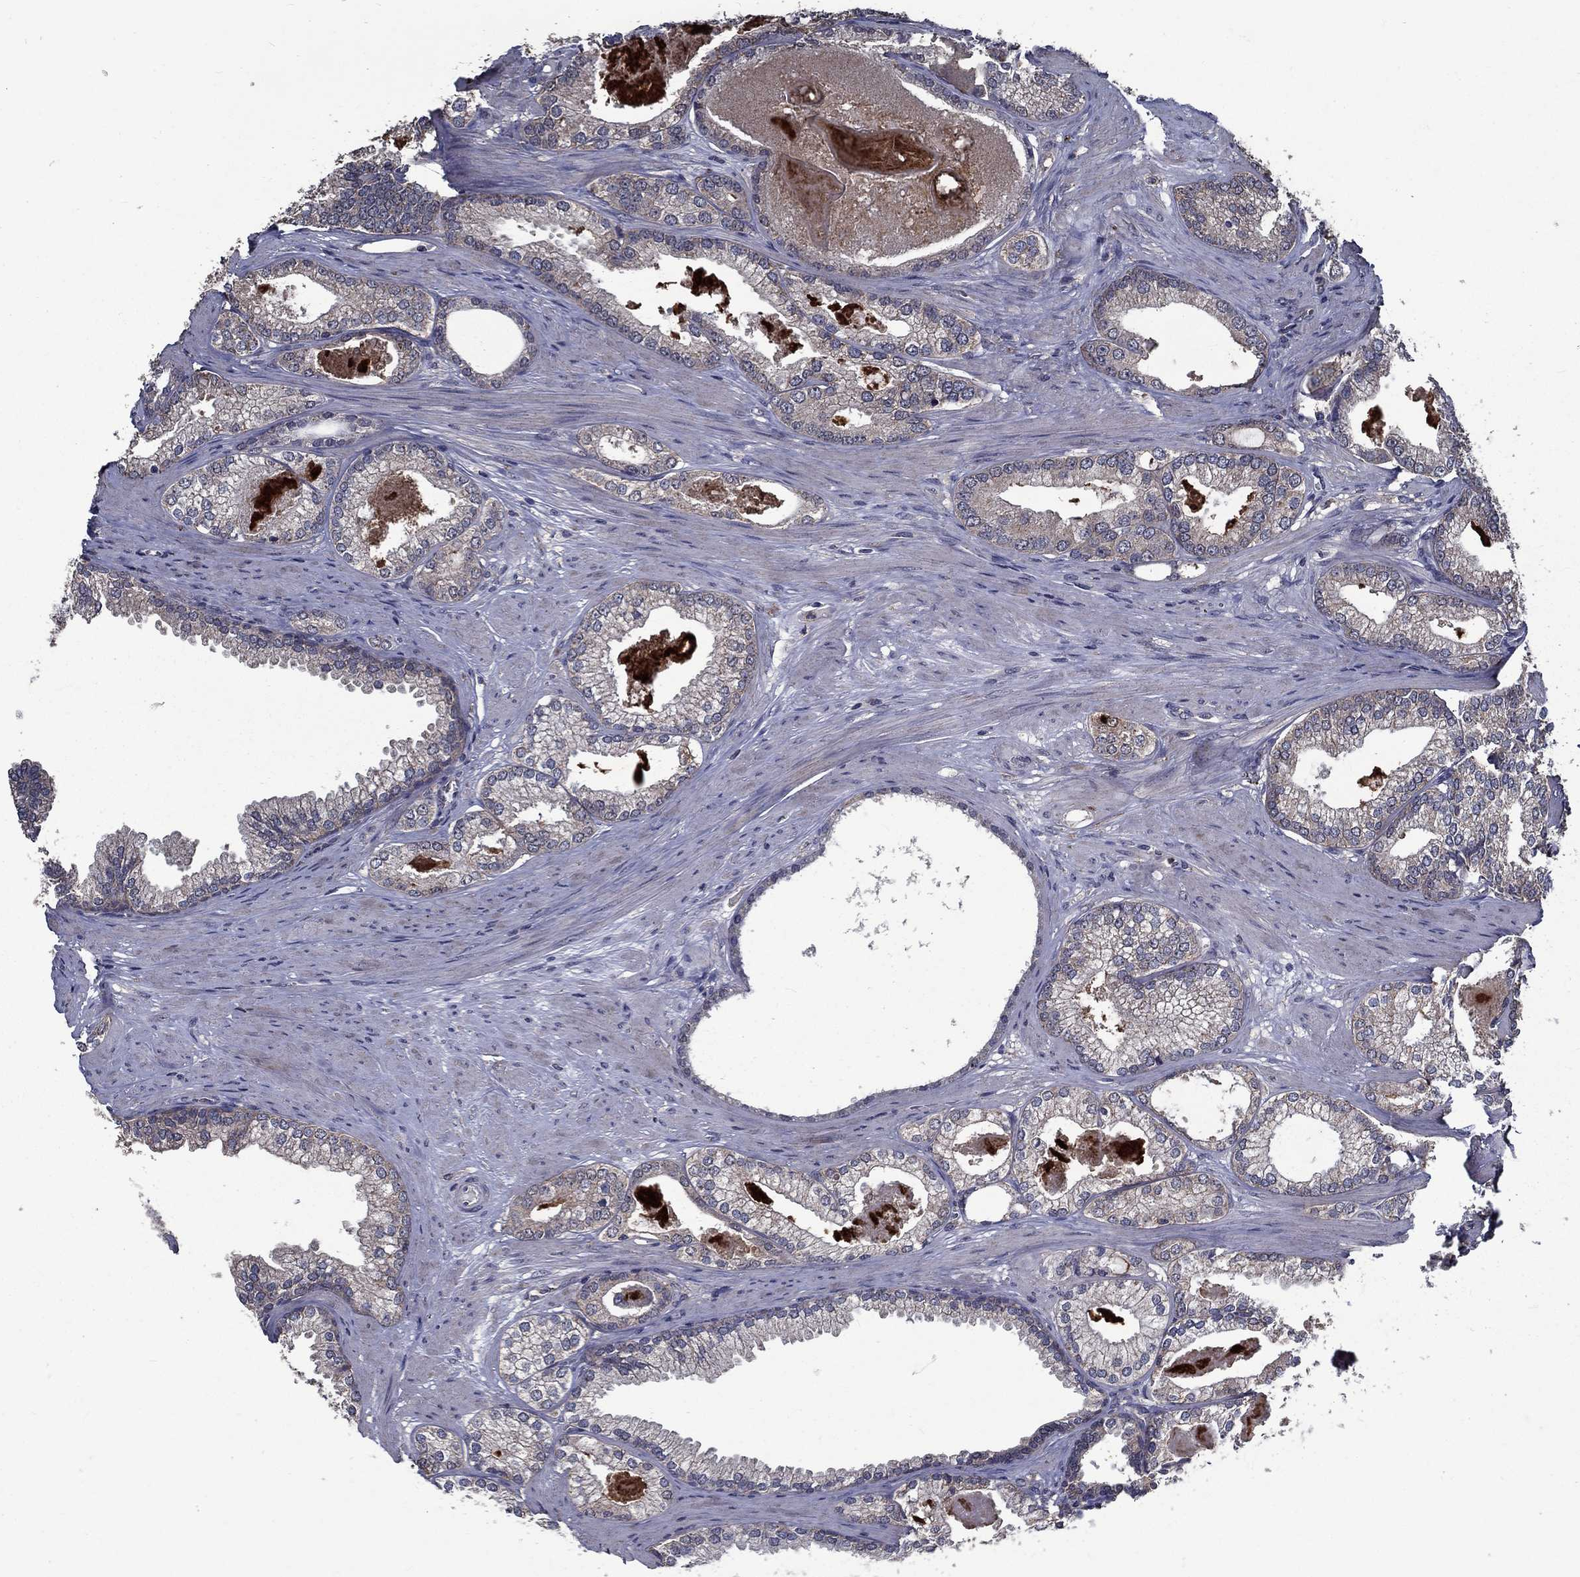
{"staining": {"intensity": "moderate", "quantity": "<25%", "location": "cytoplasmic/membranous"}, "tissue": "prostate cancer", "cell_type": "Tumor cells", "image_type": "cancer", "snomed": [{"axis": "morphology", "description": "Adenocarcinoma, High grade"}, {"axis": "topography", "description": "Prostate and seminal vesicle, NOS"}], "caption": "This photomicrograph shows IHC staining of human prostate cancer, with low moderate cytoplasmic/membranous staining in about <25% of tumor cells.", "gene": "SLC44A1", "patient": {"sex": "male", "age": 62}}